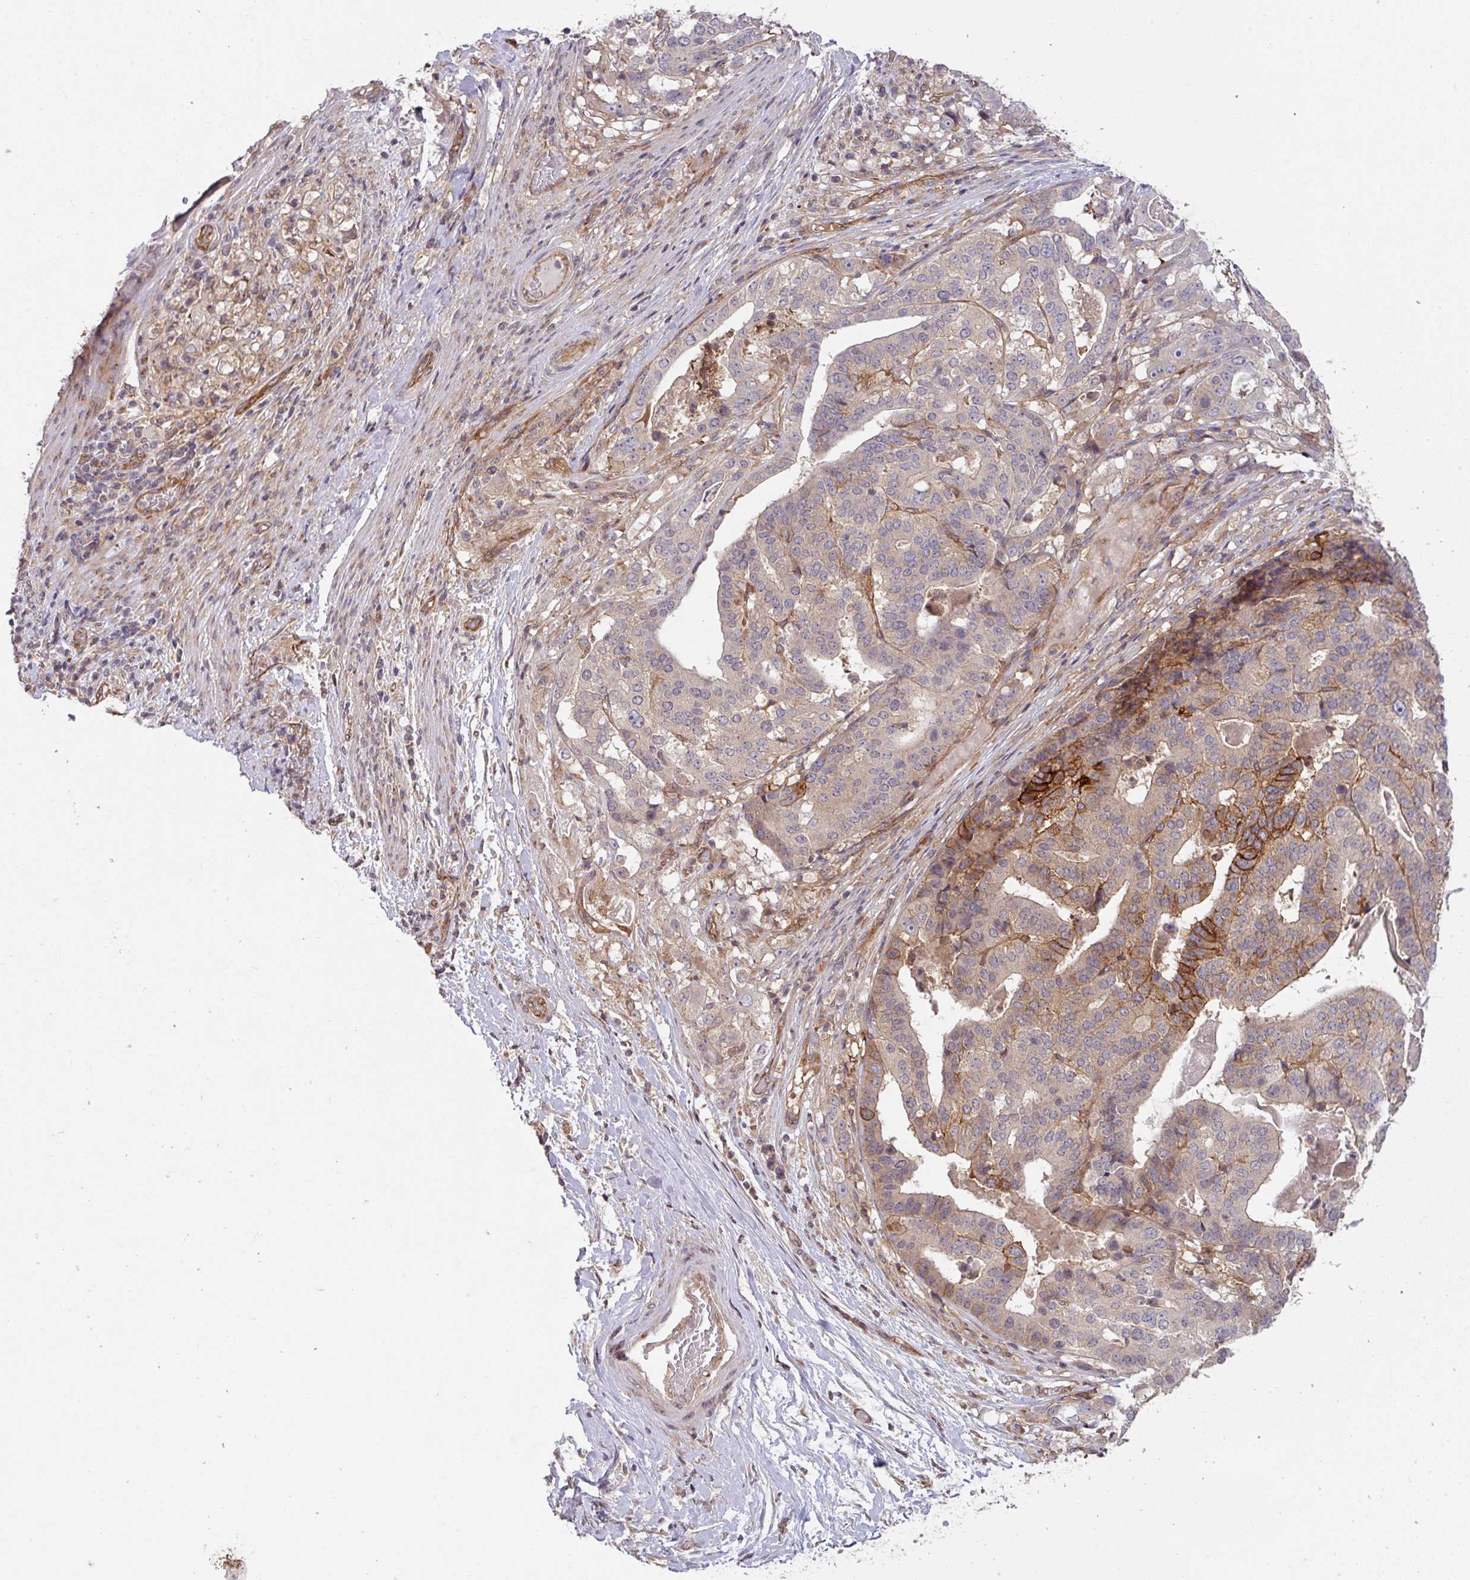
{"staining": {"intensity": "strong", "quantity": "<25%", "location": "cytoplasmic/membranous"}, "tissue": "stomach cancer", "cell_type": "Tumor cells", "image_type": "cancer", "snomed": [{"axis": "morphology", "description": "Adenocarcinoma, NOS"}, {"axis": "topography", "description": "Stomach"}], "caption": "Tumor cells demonstrate medium levels of strong cytoplasmic/membranous expression in approximately <25% of cells in stomach cancer.", "gene": "CYFIP2", "patient": {"sex": "male", "age": 48}}